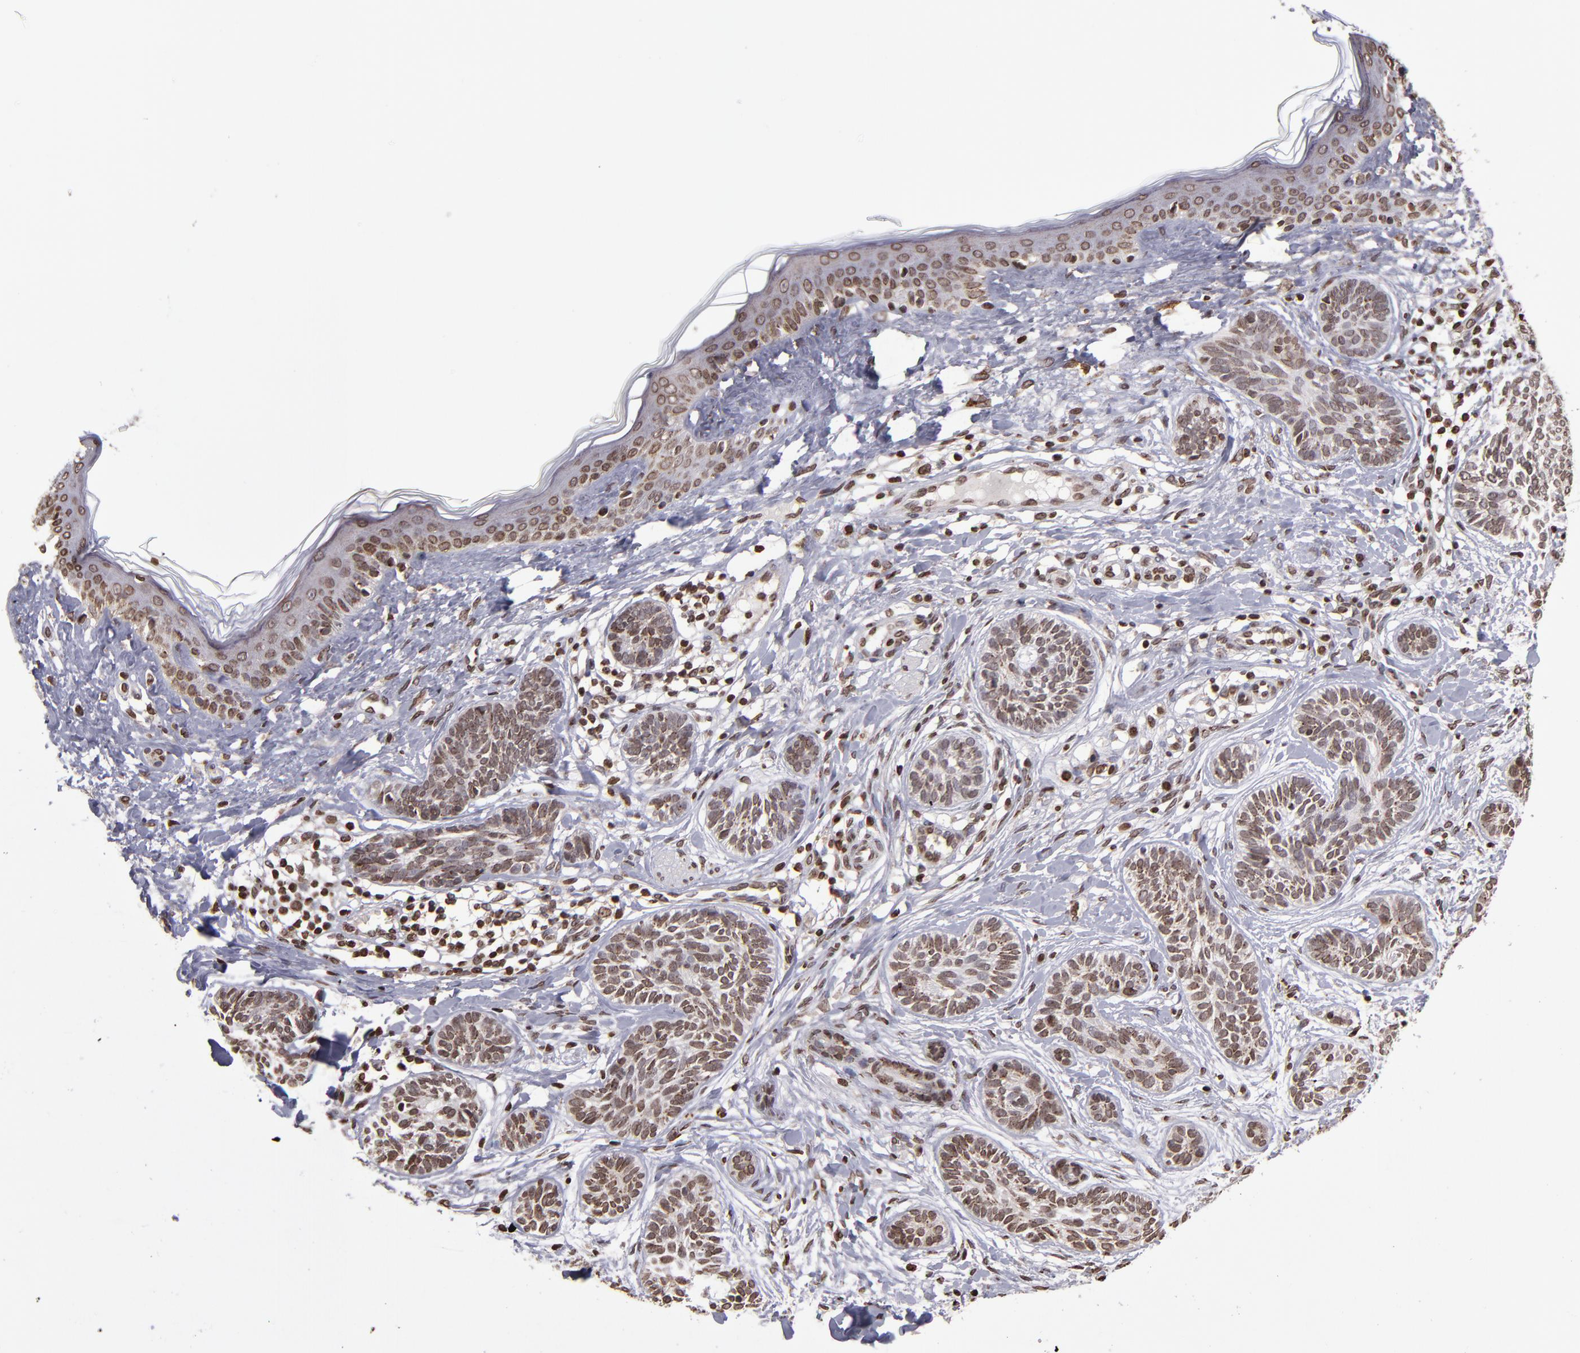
{"staining": {"intensity": "moderate", "quantity": ">75%", "location": "cytoplasmic/membranous,nuclear"}, "tissue": "skin cancer", "cell_type": "Tumor cells", "image_type": "cancer", "snomed": [{"axis": "morphology", "description": "Normal tissue, NOS"}, {"axis": "morphology", "description": "Basal cell carcinoma"}, {"axis": "topography", "description": "Skin"}], "caption": "Skin basal cell carcinoma tissue demonstrates moderate cytoplasmic/membranous and nuclear staining in about >75% of tumor cells", "gene": "CSDC2", "patient": {"sex": "male", "age": 63}}